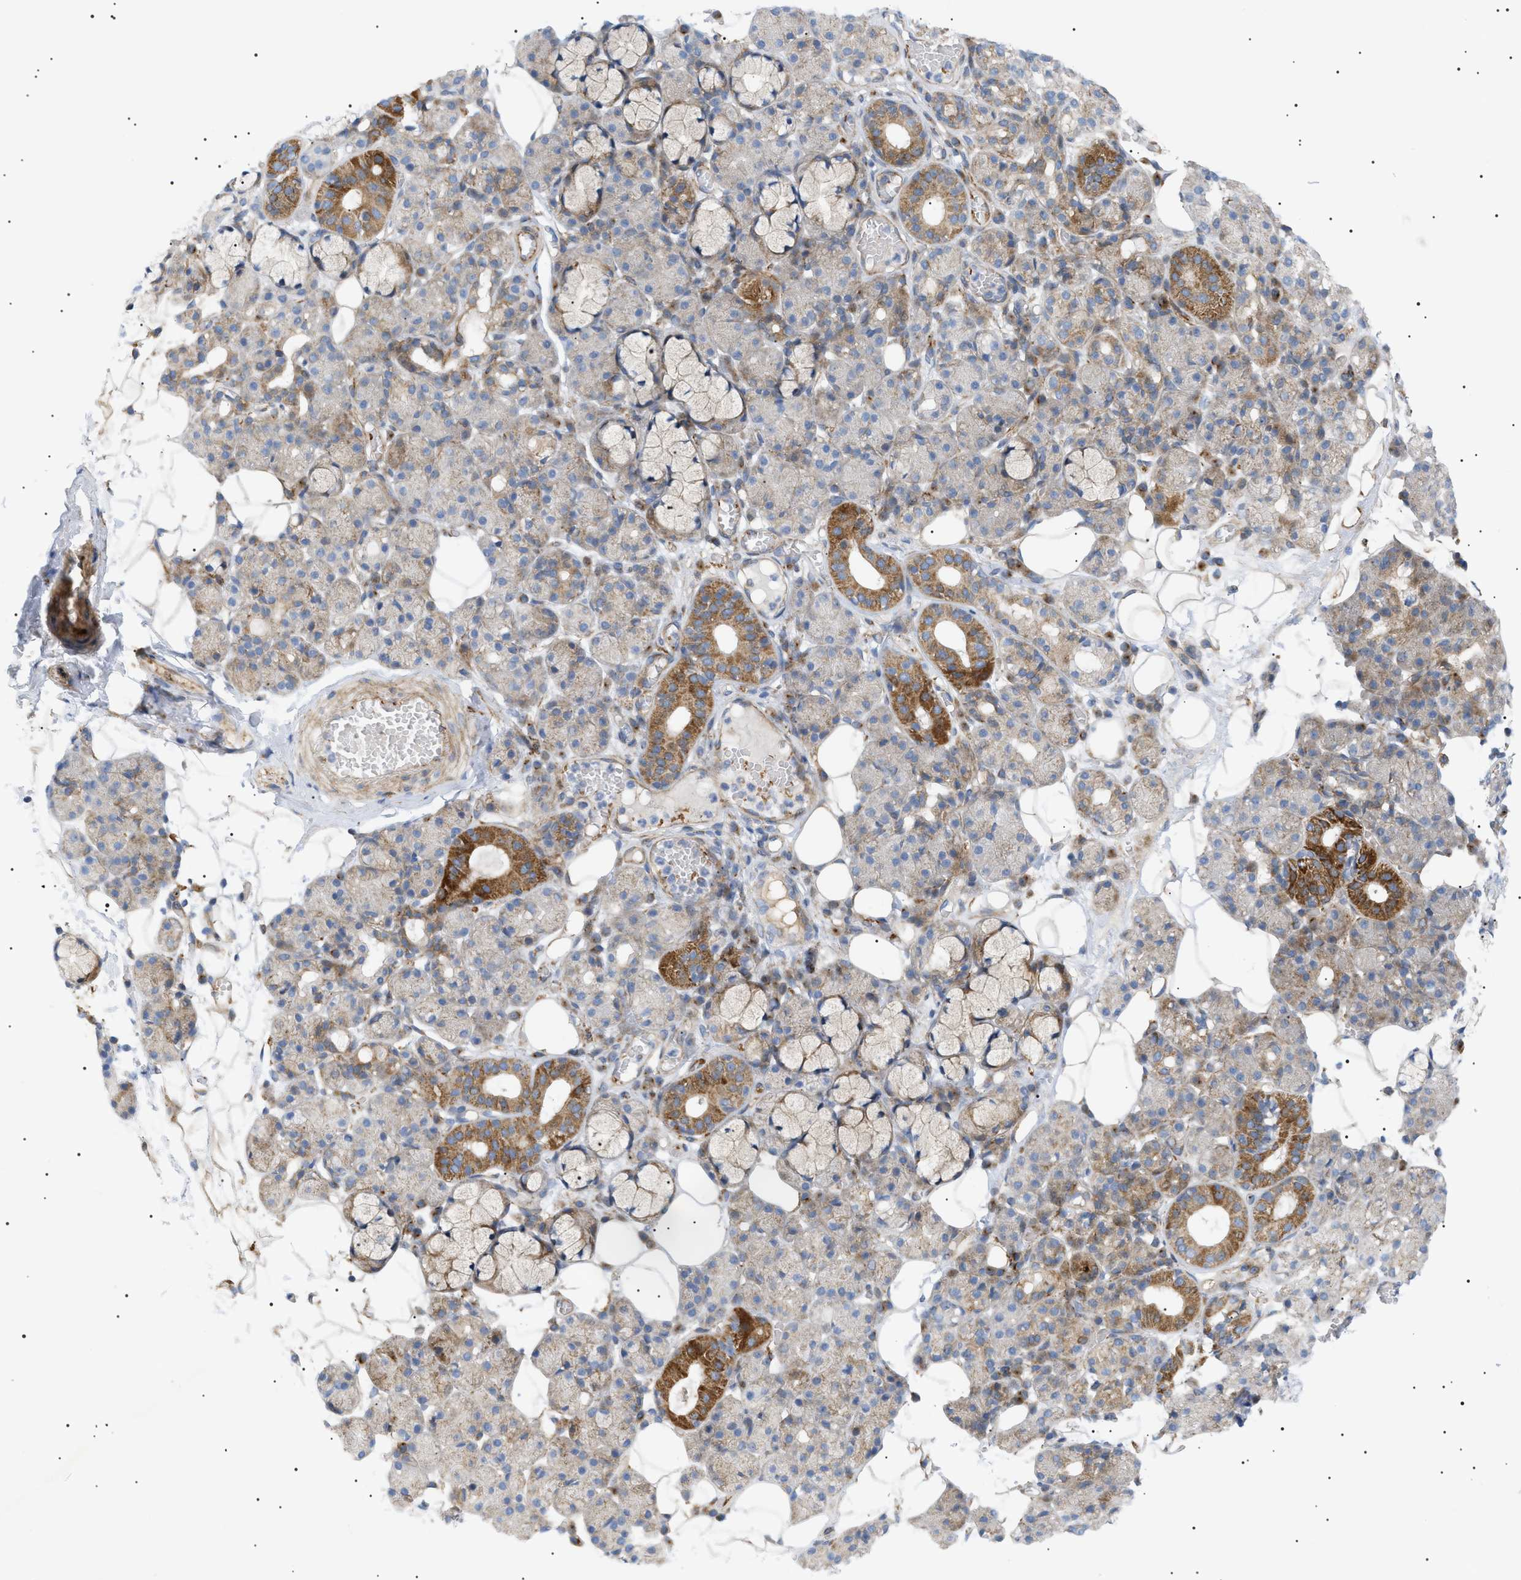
{"staining": {"intensity": "moderate", "quantity": ">75%", "location": "cytoplasmic/membranous"}, "tissue": "salivary gland", "cell_type": "Glandular cells", "image_type": "normal", "snomed": [{"axis": "morphology", "description": "Normal tissue, NOS"}, {"axis": "topography", "description": "Salivary gland"}], "caption": "Moderate cytoplasmic/membranous expression is present in about >75% of glandular cells in unremarkable salivary gland.", "gene": "SFXN5", "patient": {"sex": "male", "age": 63}}